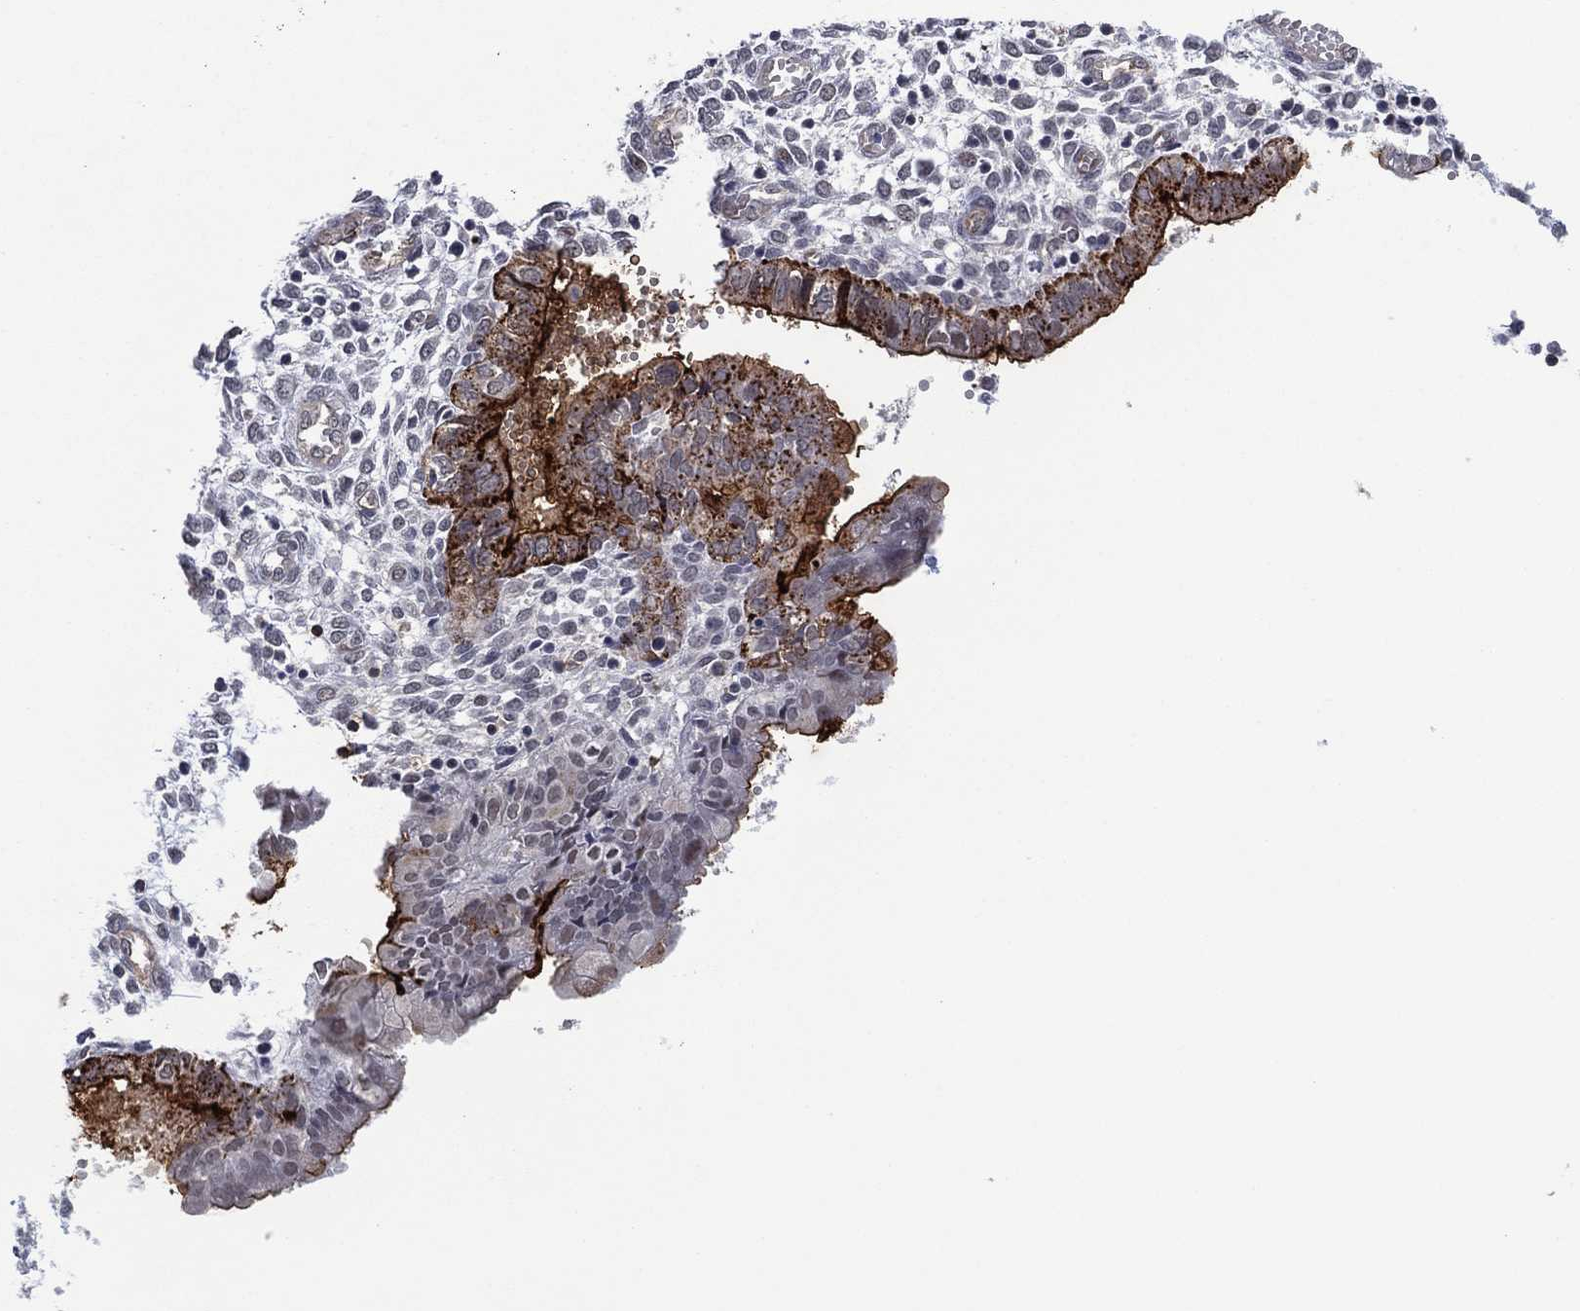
{"staining": {"intensity": "negative", "quantity": "none", "location": "none"}, "tissue": "endometrium", "cell_type": "Cells in endometrial stroma", "image_type": "normal", "snomed": [{"axis": "morphology", "description": "Normal tissue, NOS"}, {"axis": "topography", "description": "Endometrium"}], "caption": "A photomicrograph of human endometrium is negative for staining in cells in endometrial stroma. (DAB immunohistochemistry (IHC) visualized using brightfield microscopy, high magnification).", "gene": "DPP4", "patient": {"sex": "female", "age": 43}}